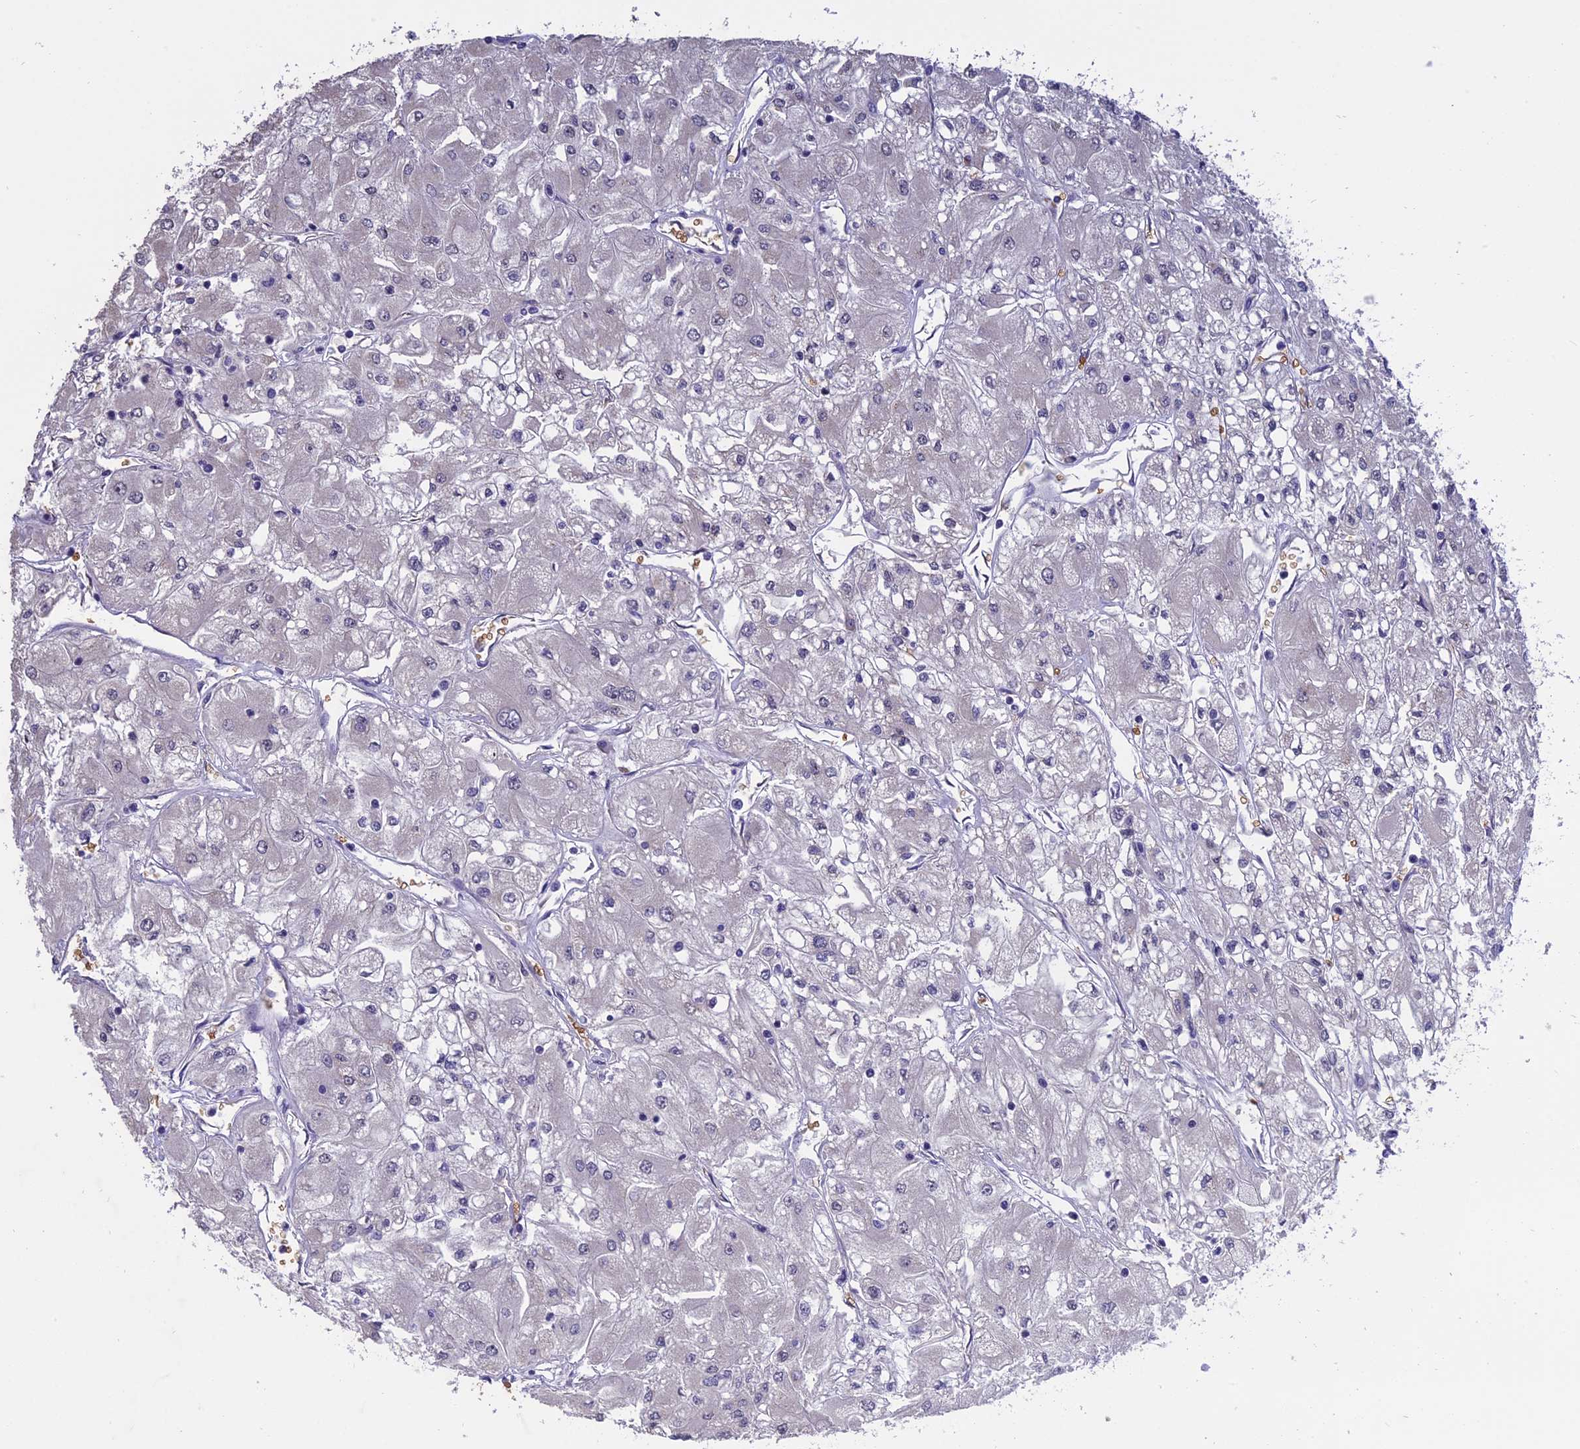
{"staining": {"intensity": "negative", "quantity": "none", "location": "none"}, "tissue": "renal cancer", "cell_type": "Tumor cells", "image_type": "cancer", "snomed": [{"axis": "morphology", "description": "Adenocarcinoma, NOS"}, {"axis": "topography", "description": "Kidney"}], "caption": "Human adenocarcinoma (renal) stained for a protein using immunohistochemistry reveals no staining in tumor cells.", "gene": "KNOP1", "patient": {"sex": "male", "age": 80}}